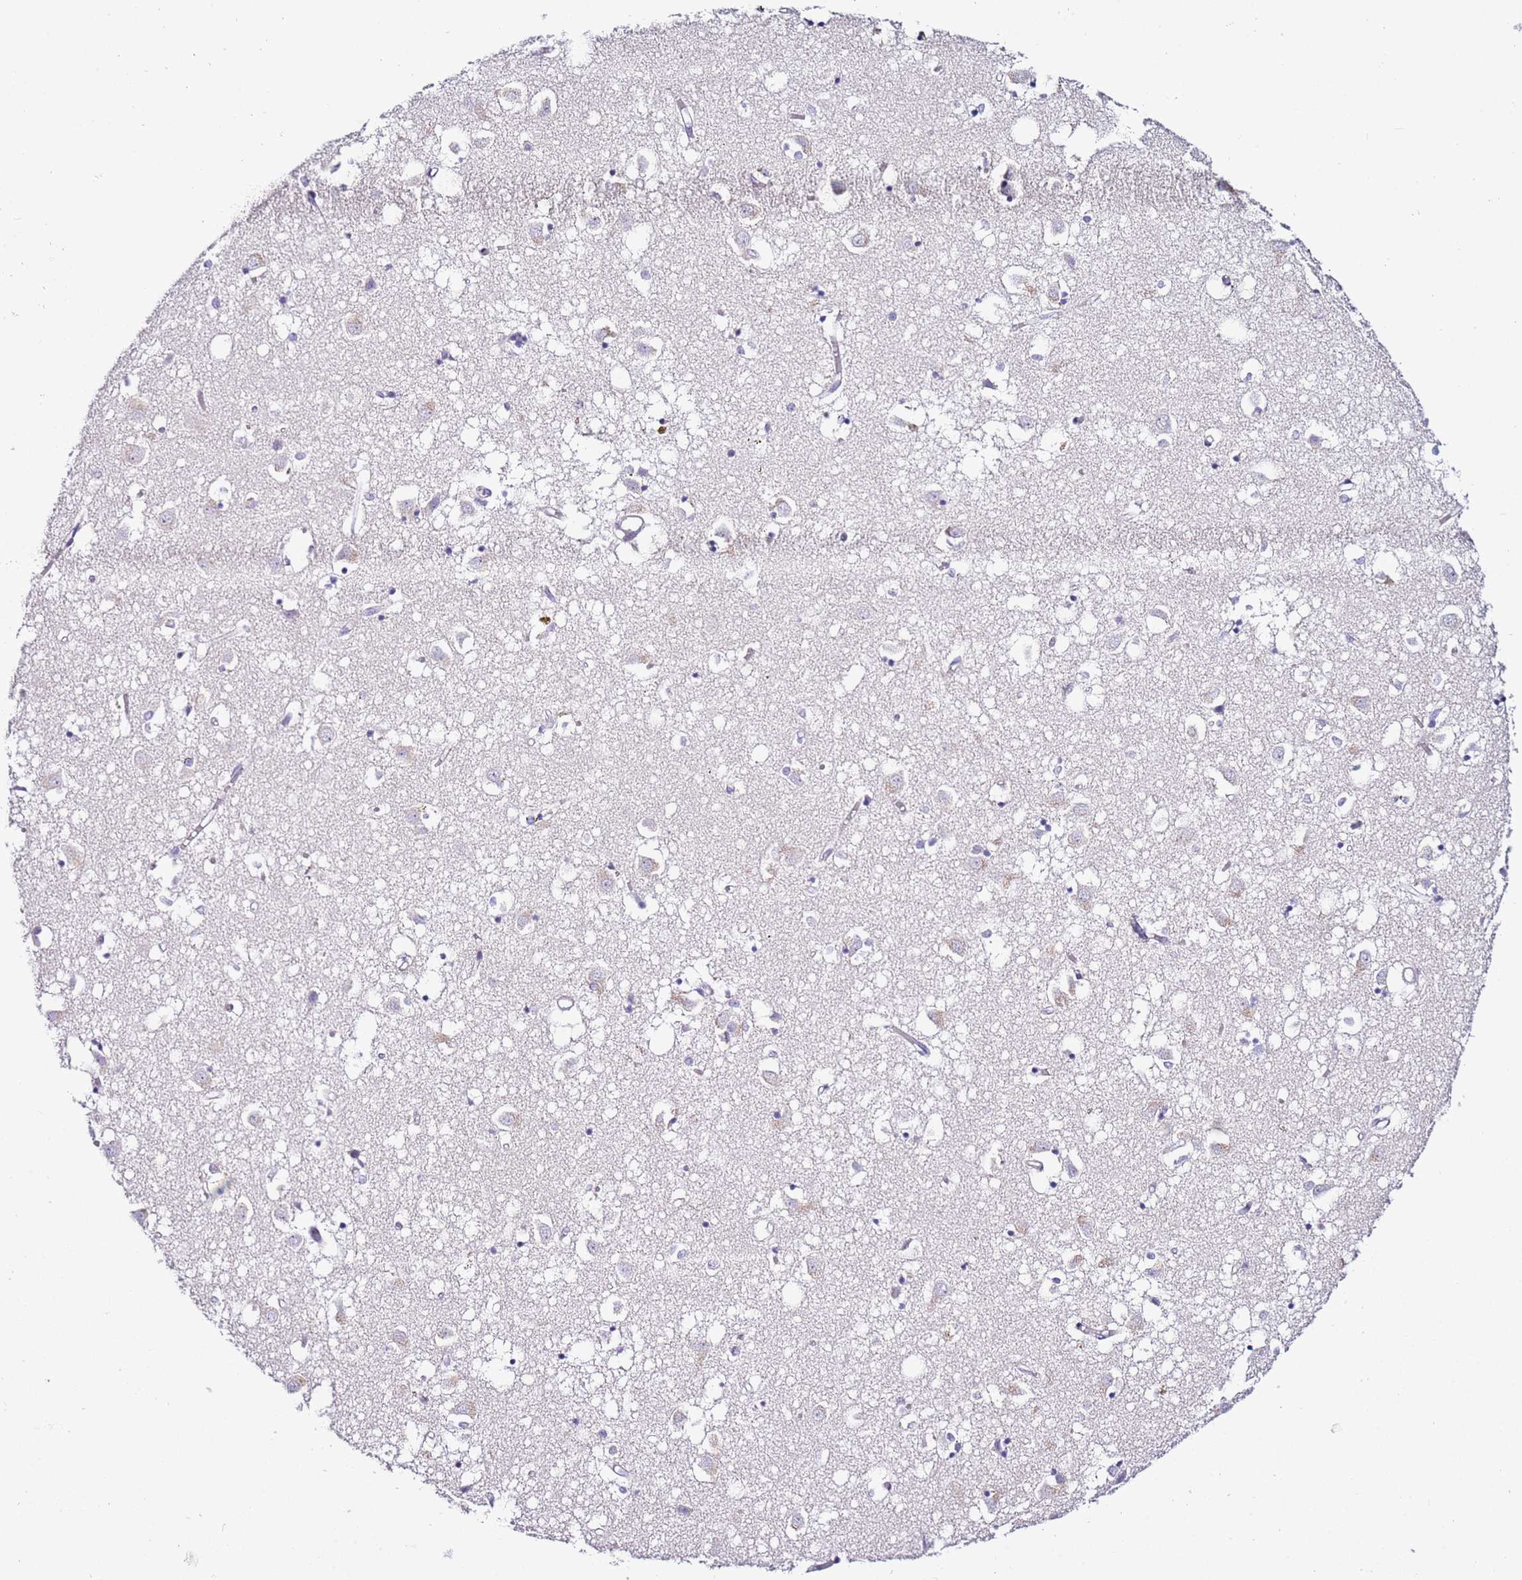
{"staining": {"intensity": "negative", "quantity": "none", "location": "none"}, "tissue": "caudate", "cell_type": "Glial cells", "image_type": "normal", "snomed": [{"axis": "morphology", "description": "Normal tissue, NOS"}, {"axis": "topography", "description": "Lateral ventricle wall"}], "caption": "The histopathology image exhibits no staining of glial cells in benign caudate. The staining was performed using DAB to visualize the protein expression in brown, while the nuclei were stained in blue with hematoxylin (Magnification: 20x).", "gene": "HGD", "patient": {"sex": "male", "age": 70}}